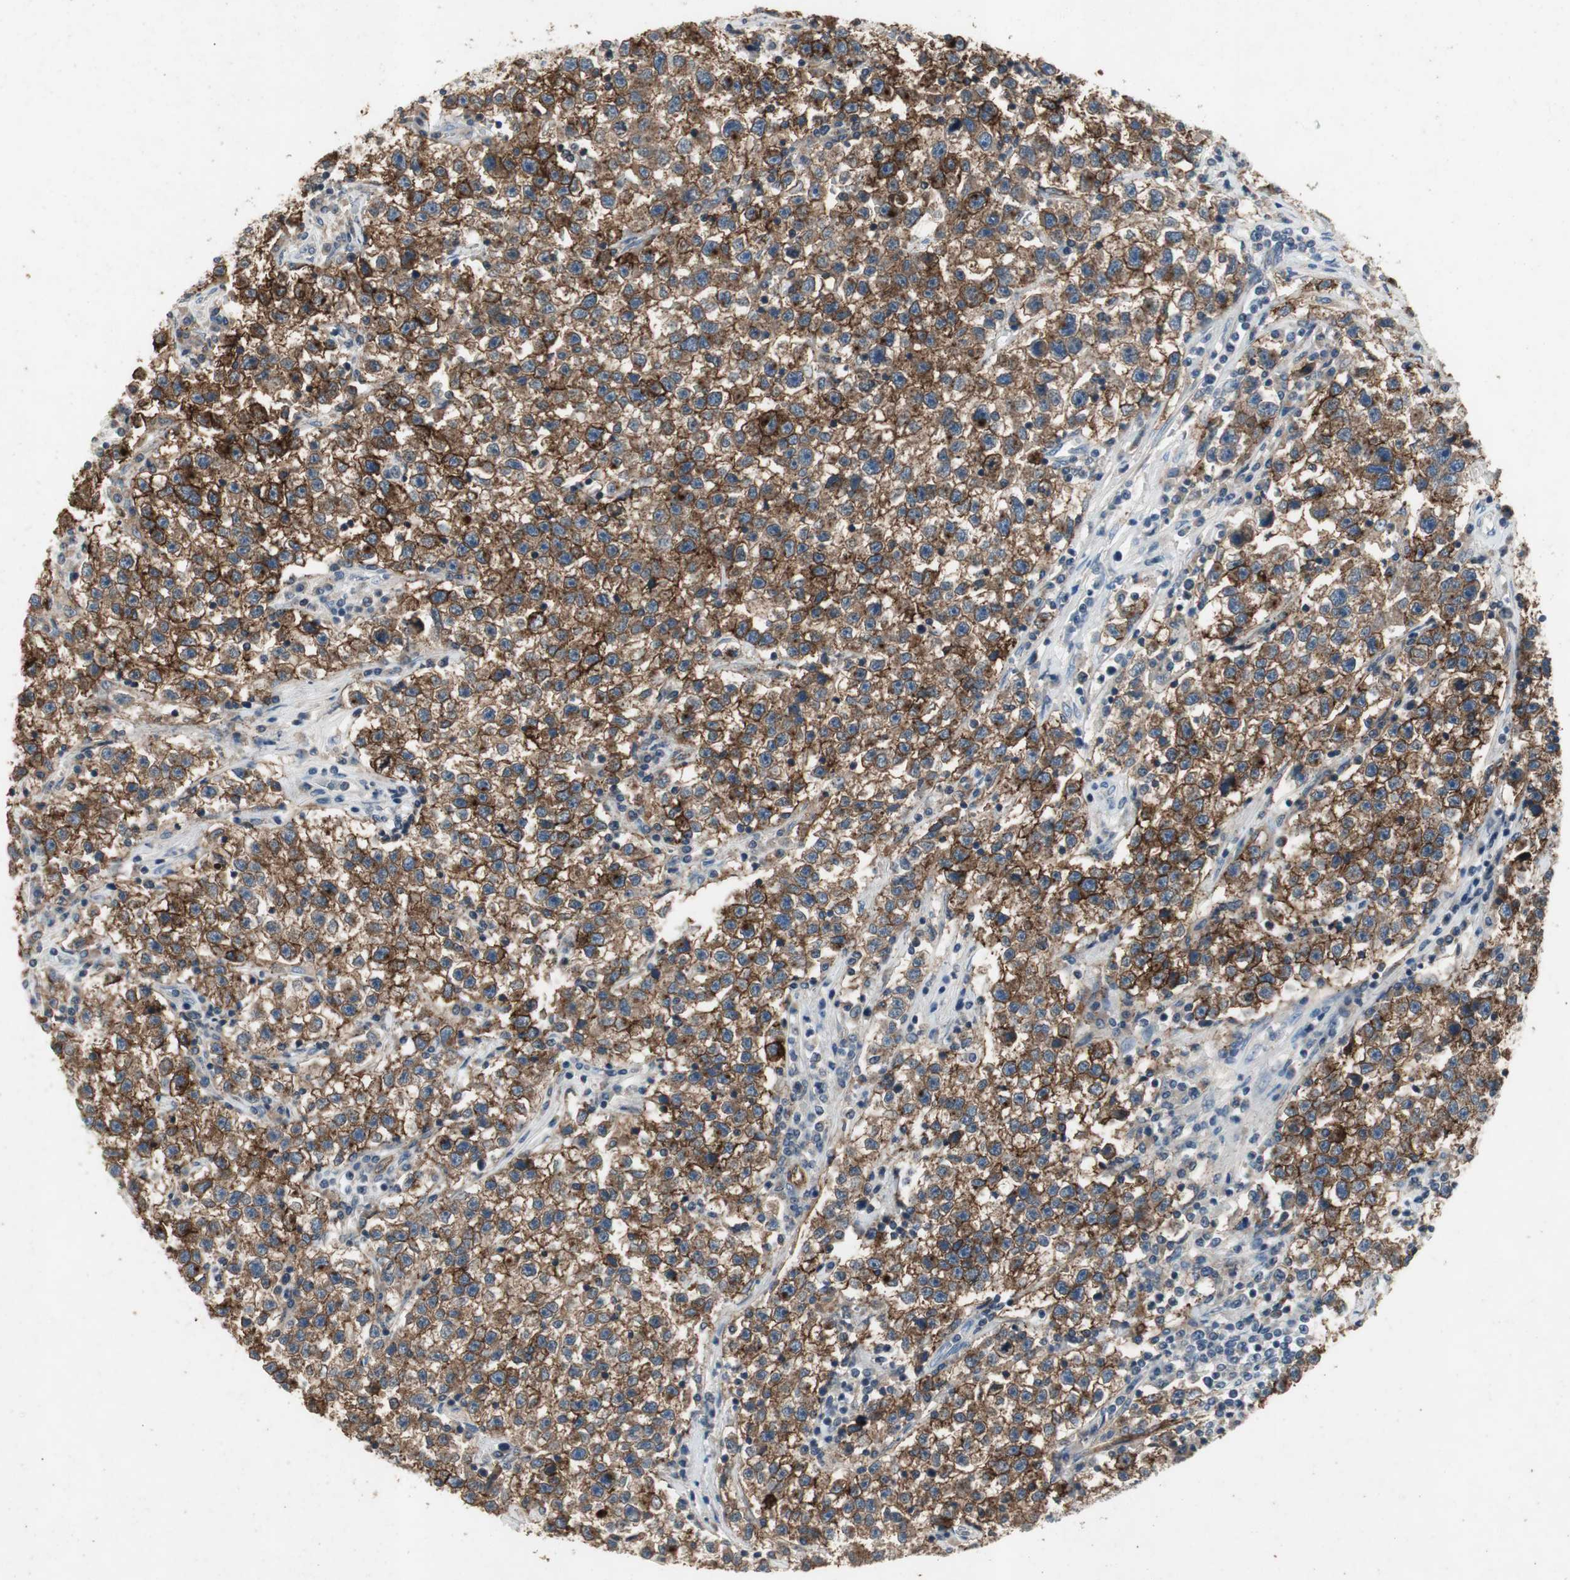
{"staining": {"intensity": "strong", "quantity": ">75%", "location": "cytoplasmic/membranous"}, "tissue": "testis cancer", "cell_type": "Tumor cells", "image_type": "cancer", "snomed": [{"axis": "morphology", "description": "Seminoma, NOS"}, {"axis": "topography", "description": "Testis"}], "caption": "Testis seminoma stained for a protein (brown) displays strong cytoplasmic/membranous positive staining in about >75% of tumor cells.", "gene": "ALPL", "patient": {"sex": "male", "age": 22}}